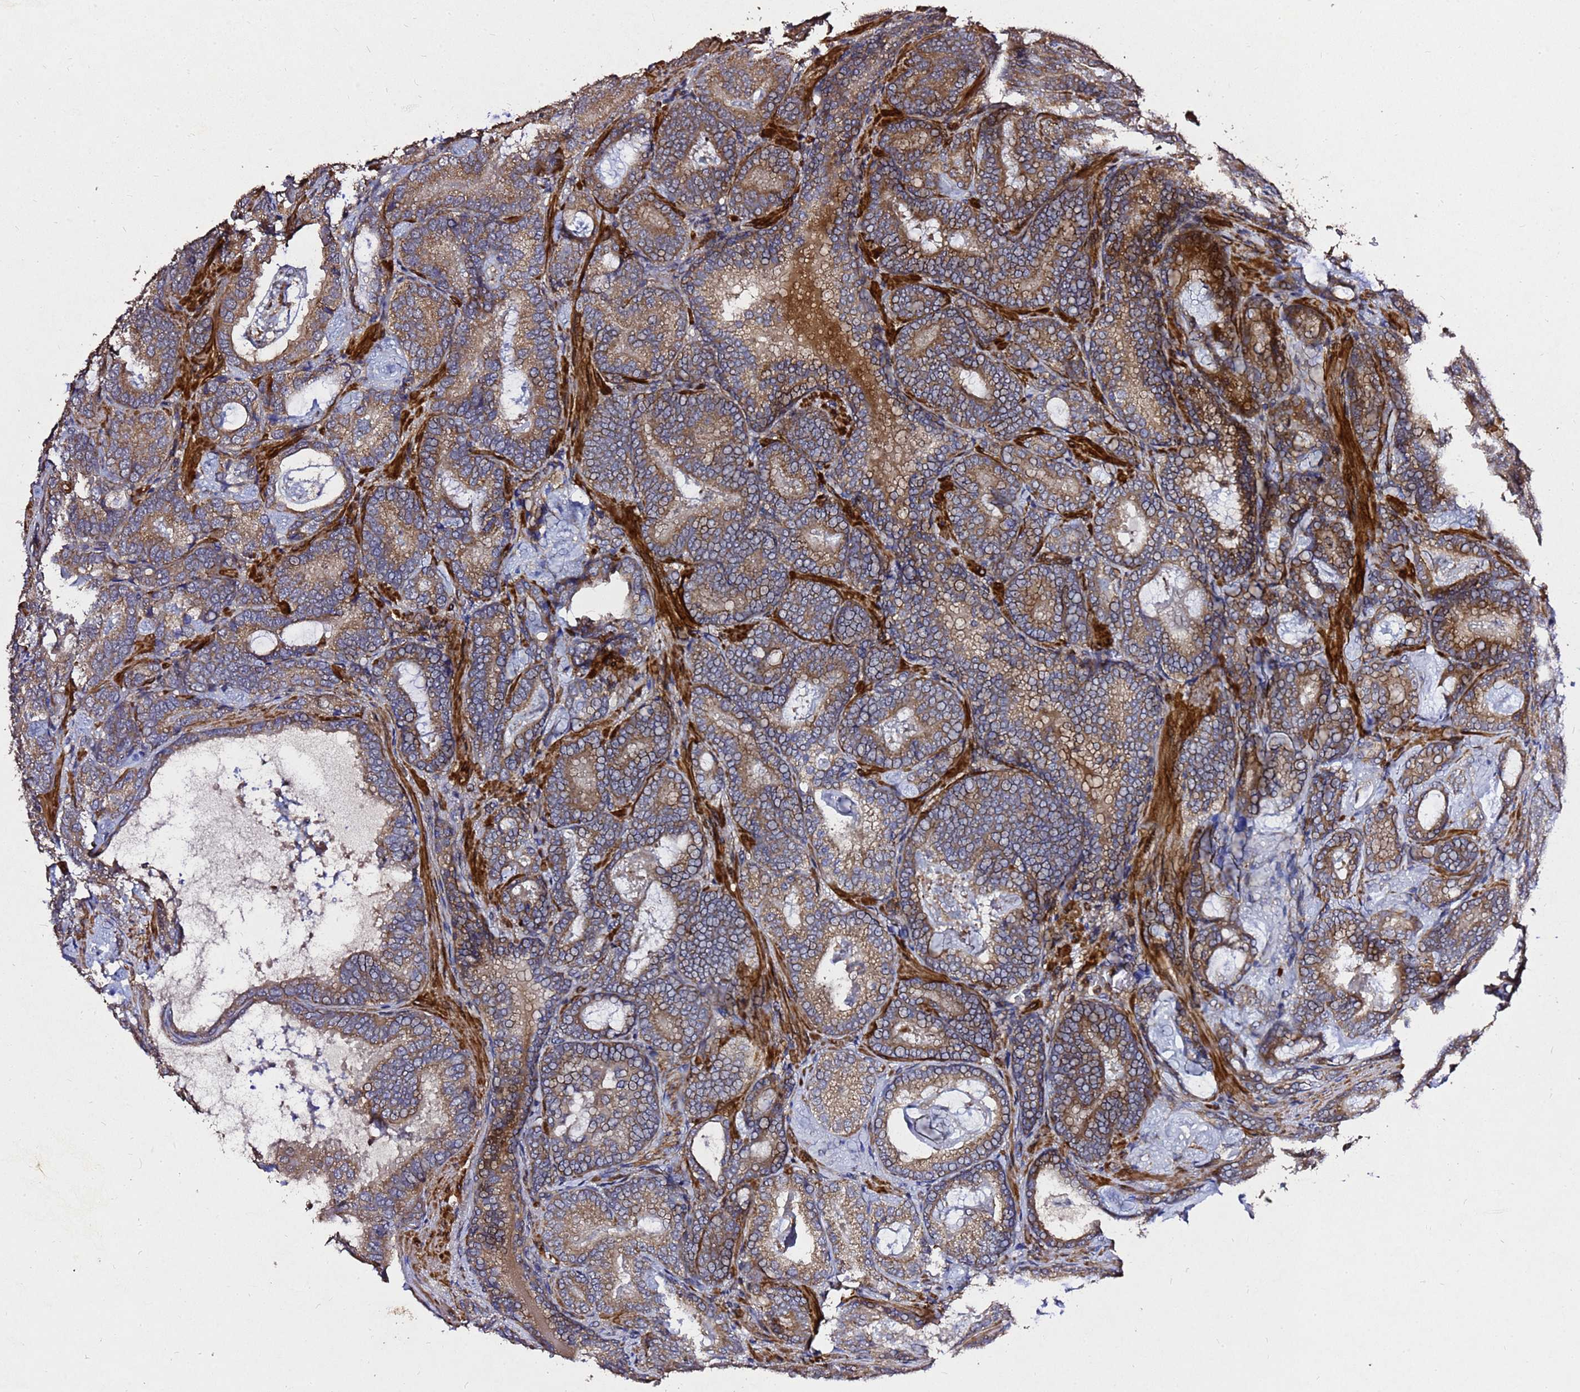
{"staining": {"intensity": "moderate", "quantity": ">75%", "location": "cytoplasmic/membranous"}, "tissue": "prostate cancer", "cell_type": "Tumor cells", "image_type": "cancer", "snomed": [{"axis": "morphology", "description": "Adenocarcinoma, Low grade"}, {"axis": "topography", "description": "Prostate"}], "caption": "Moderate cytoplasmic/membranous protein expression is seen in approximately >75% of tumor cells in low-grade adenocarcinoma (prostate).", "gene": "RSPRY1", "patient": {"sex": "male", "age": 60}}